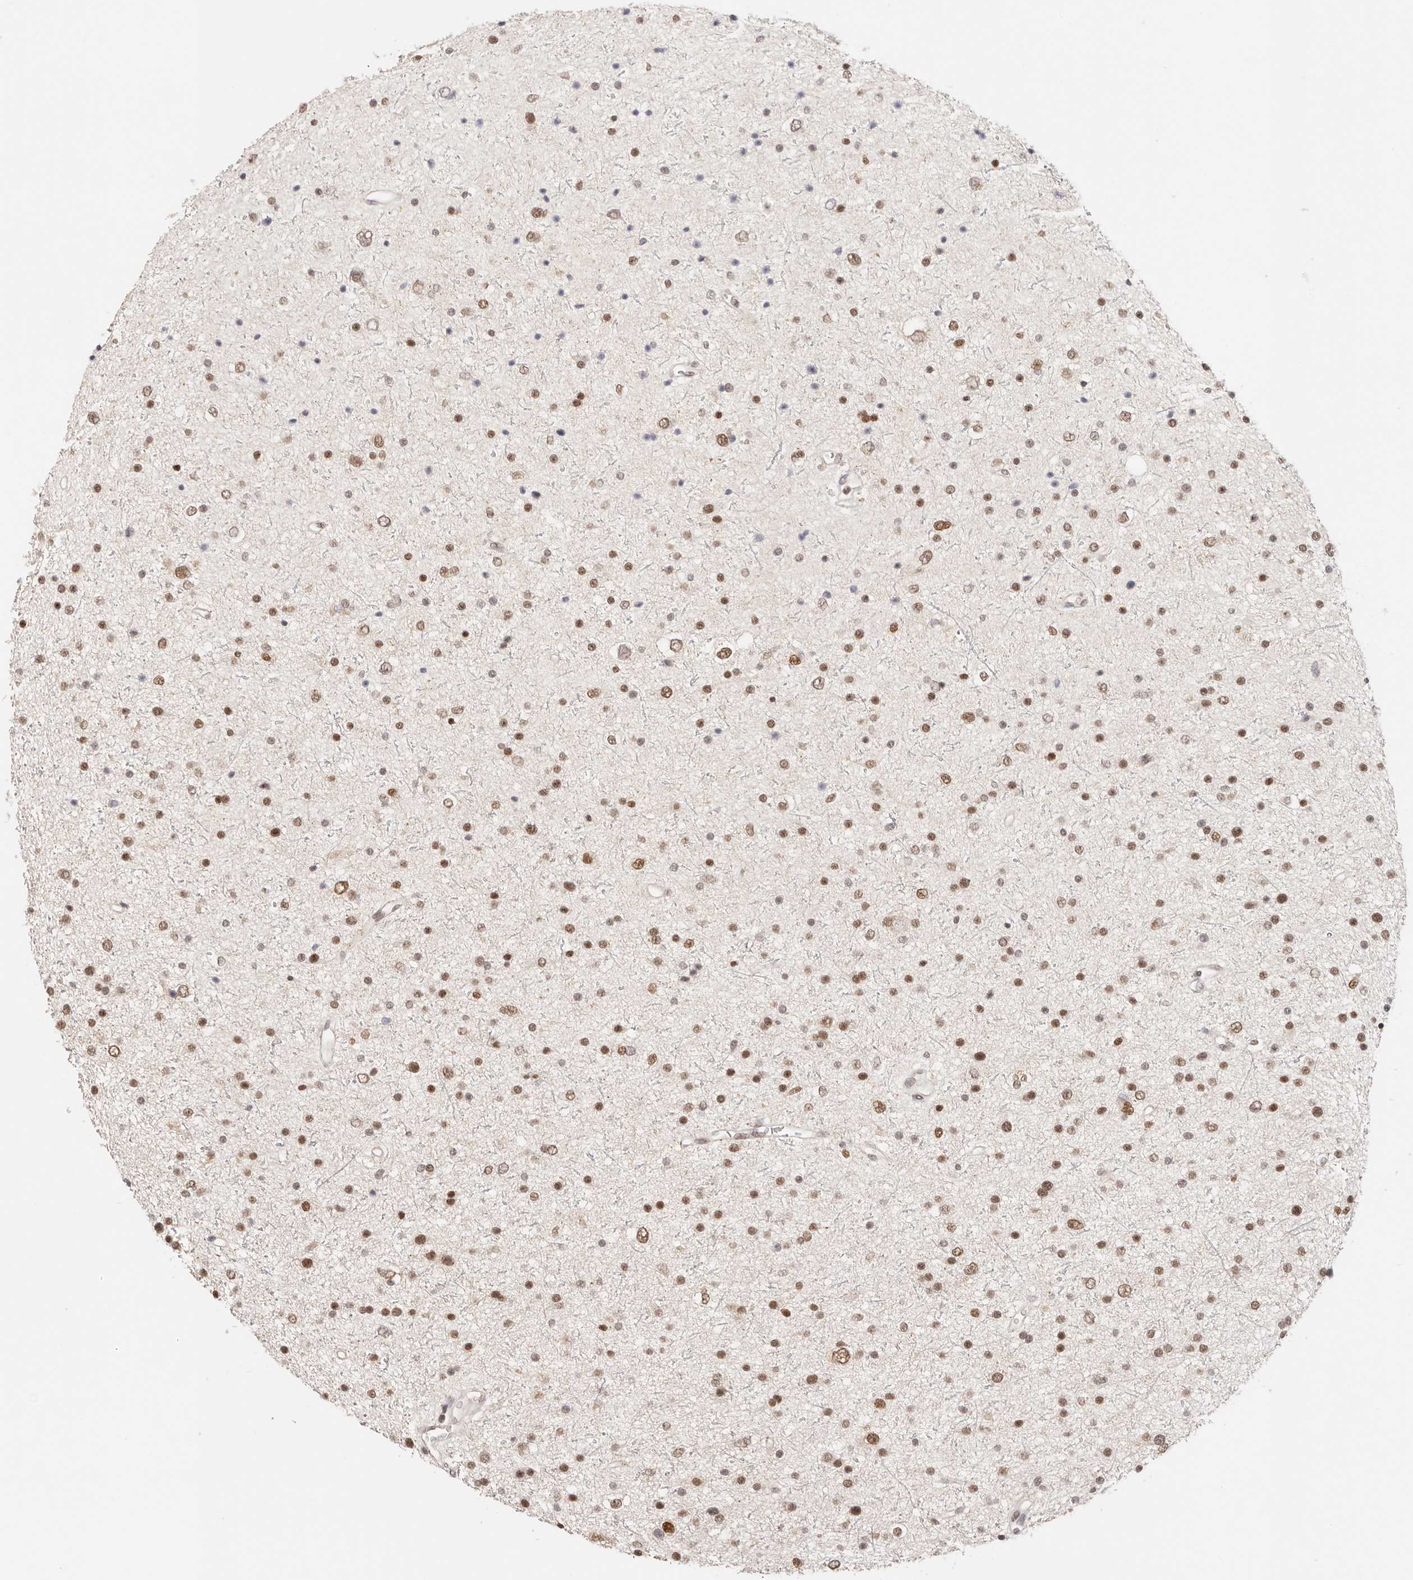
{"staining": {"intensity": "moderate", "quantity": "25%-75%", "location": "nuclear"}, "tissue": "glioma", "cell_type": "Tumor cells", "image_type": "cancer", "snomed": [{"axis": "morphology", "description": "Glioma, malignant, Low grade"}, {"axis": "topography", "description": "Brain"}], "caption": "Moderate nuclear staining for a protein is identified in approximately 25%-75% of tumor cells of malignant glioma (low-grade) using immunohistochemistry (IHC).", "gene": "RFC3", "patient": {"sex": "female", "age": 37}}